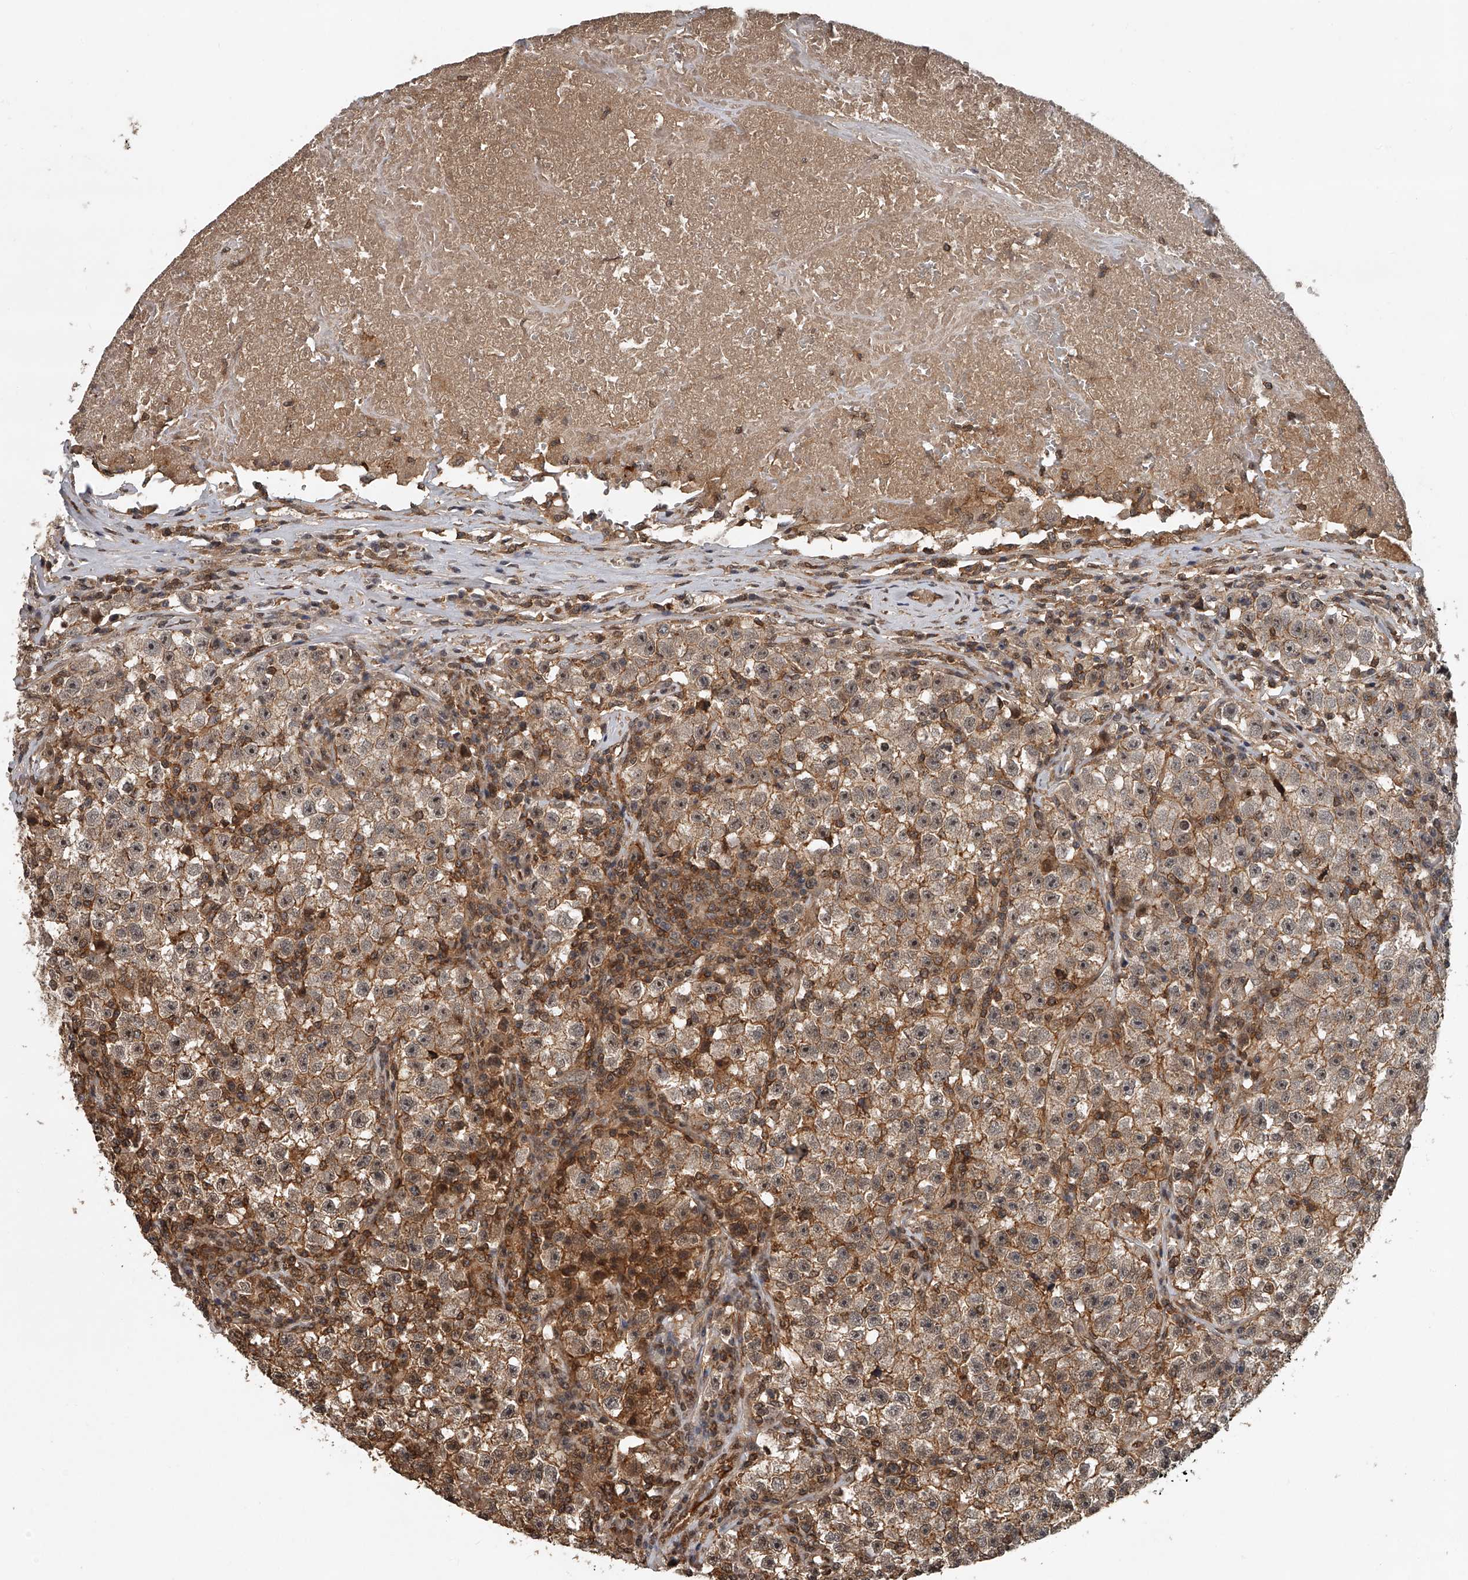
{"staining": {"intensity": "moderate", "quantity": ">75%", "location": "cytoplasmic/membranous"}, "tissue": "testis cancer", "cell_type": "Tumor cells", "image_type": "cancer", "snomed": [{"axis": "morphology", "description": "Seminoma, NOS"}, {"axis": "topography", "description": "Testis"}], "caption": "Human testis cancer (seminoma) stained for a protein (brown) reveals moderate cytoplasmic/membranous positive staining in approximately >75% of tumor cells.", "gene": "PLEKHG1", "patient": {"sex": "male", "age": 22}}